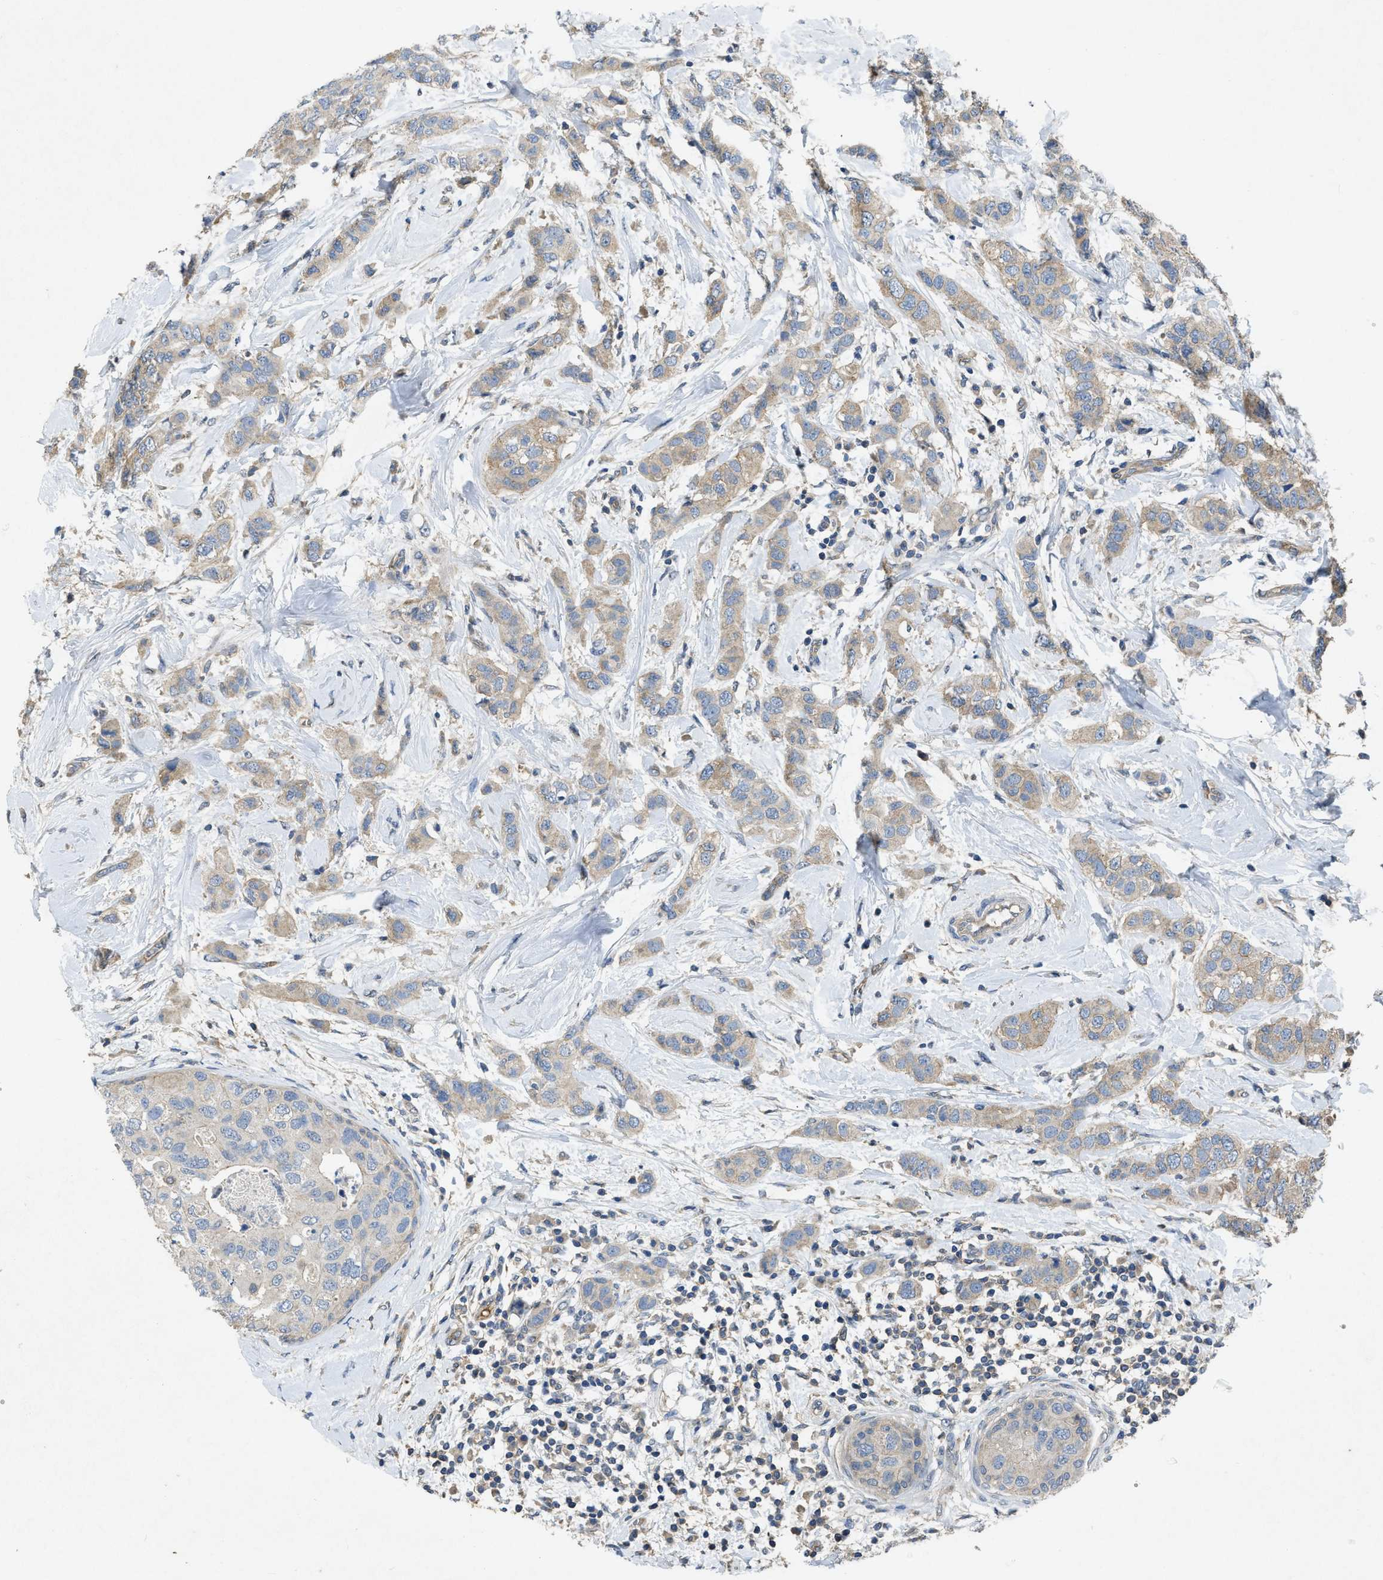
{"staining": {"intensity": "weak", "quantity": ">75%", "location": "cytoplasmic/membranous"}, "tissue": "breast cancer", "cell_type": "Tumor cells", "image_type": "cancer", "snomed": [{"axis": "morphology", "description": "Duct carcinoma"}, {"axis": "topography", "description": "Breast"}], "caption": "Protein staining reveals weak cytoplasmic/membranous positivity in about >75% of tumor cells in breast infiltrating ductal carcinoma.", "gene": "PPP3CA", "patient": {"sex": "female", "age": 50}}